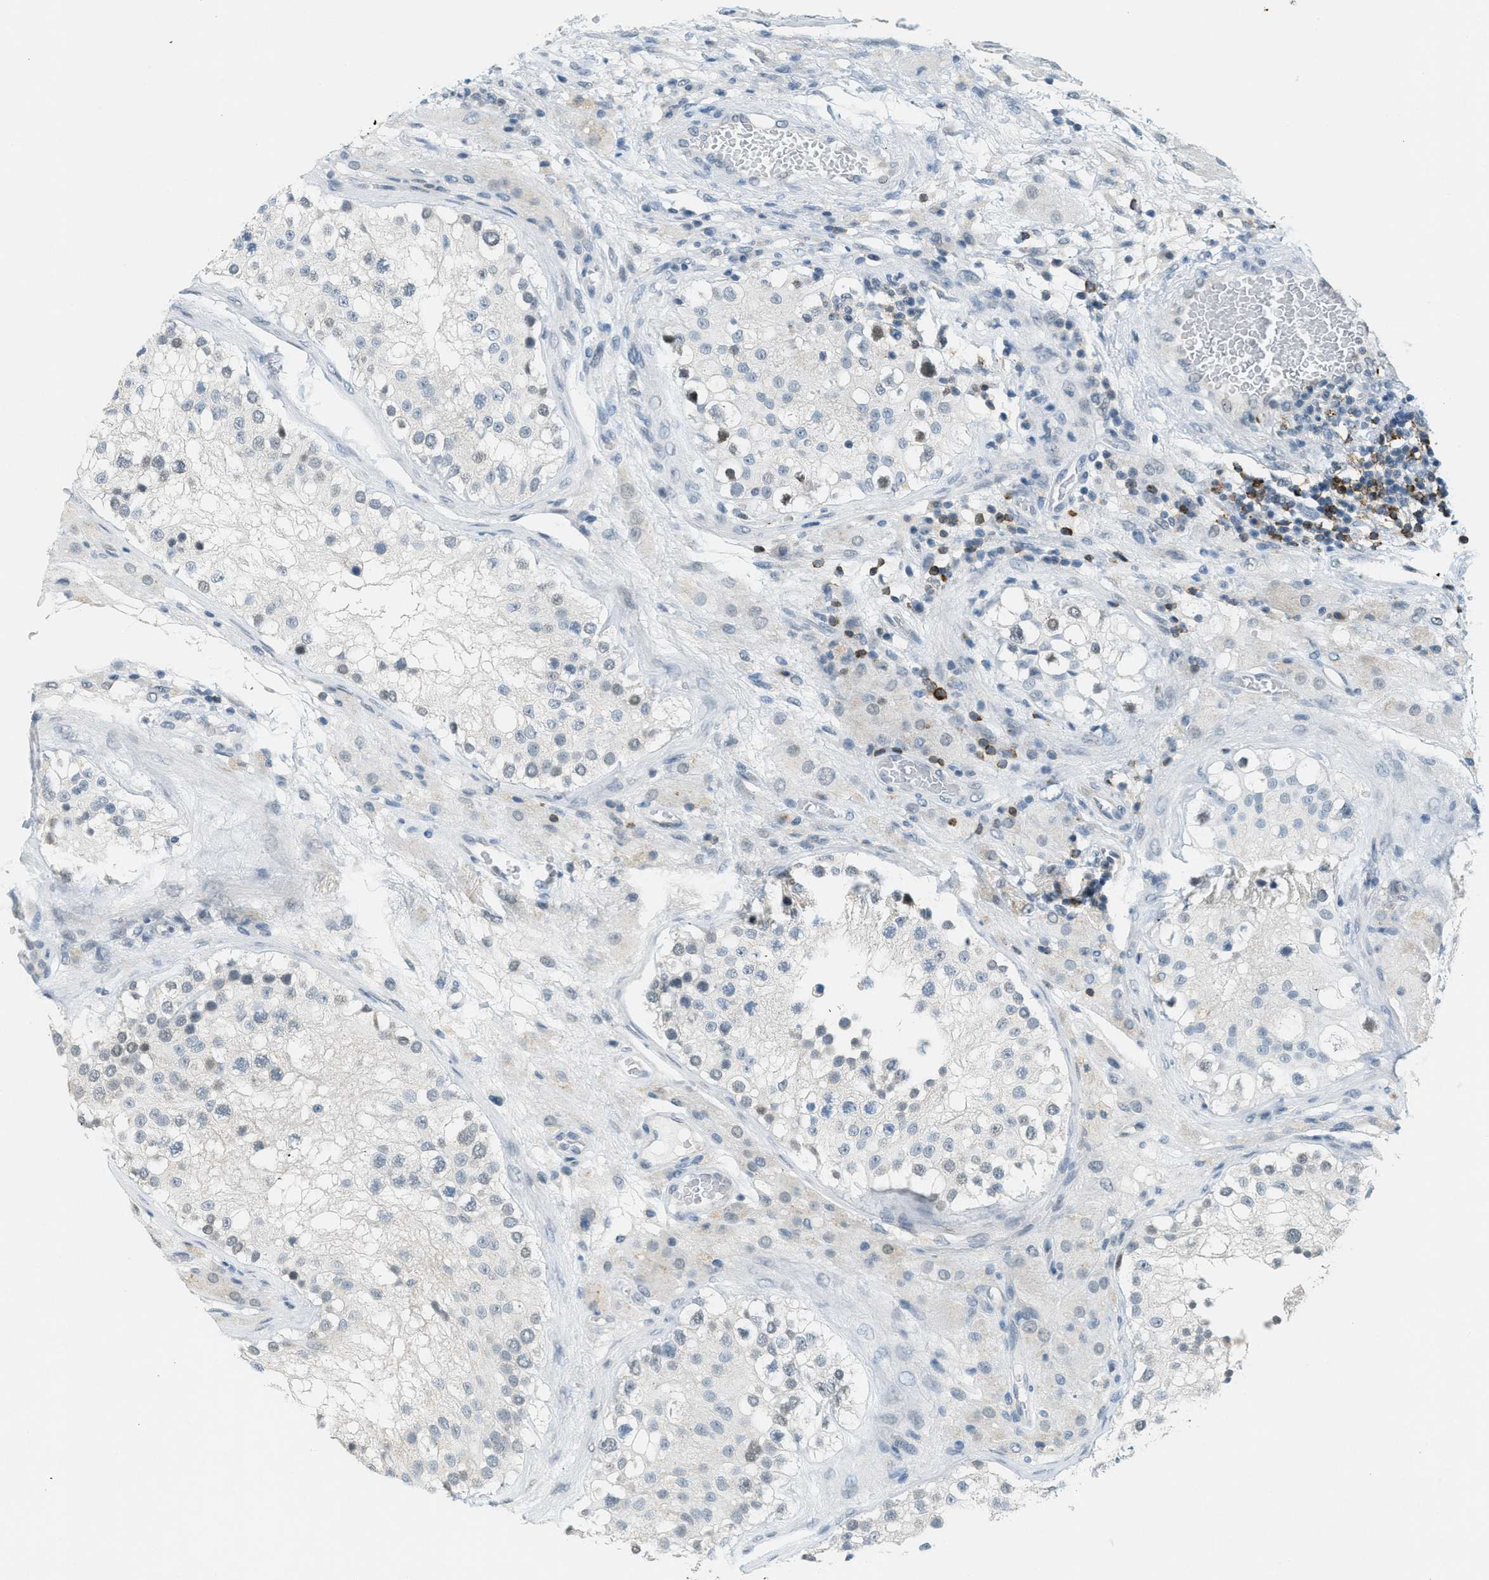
{"staining": {"intensity": "moderate", "quantity": "<25%", "location": "cytoplasmic/membranous,nuclear"}, "tissue": "testis", "cell_type": "Cells in seminiferous ducts", "image_type": "normal", "snomed": [{"axis": "morphology", "description": "Normal tissue, NOS"}, {"axis": "topography", "description": "Testis"}], "caption": "Brown immunohistochemical staining in unremarkable testis exhibits moderate cytoplasmic/membranous,nuclear expression in approximately <25% of cells in seminiferous ducts. The protein is stained brown, and the nuclei are stained in blue (DAB IHC with brightfield microscopy, high magnification).", "gene": "FYN", "patient": {"sex": "male", "age": 26}}